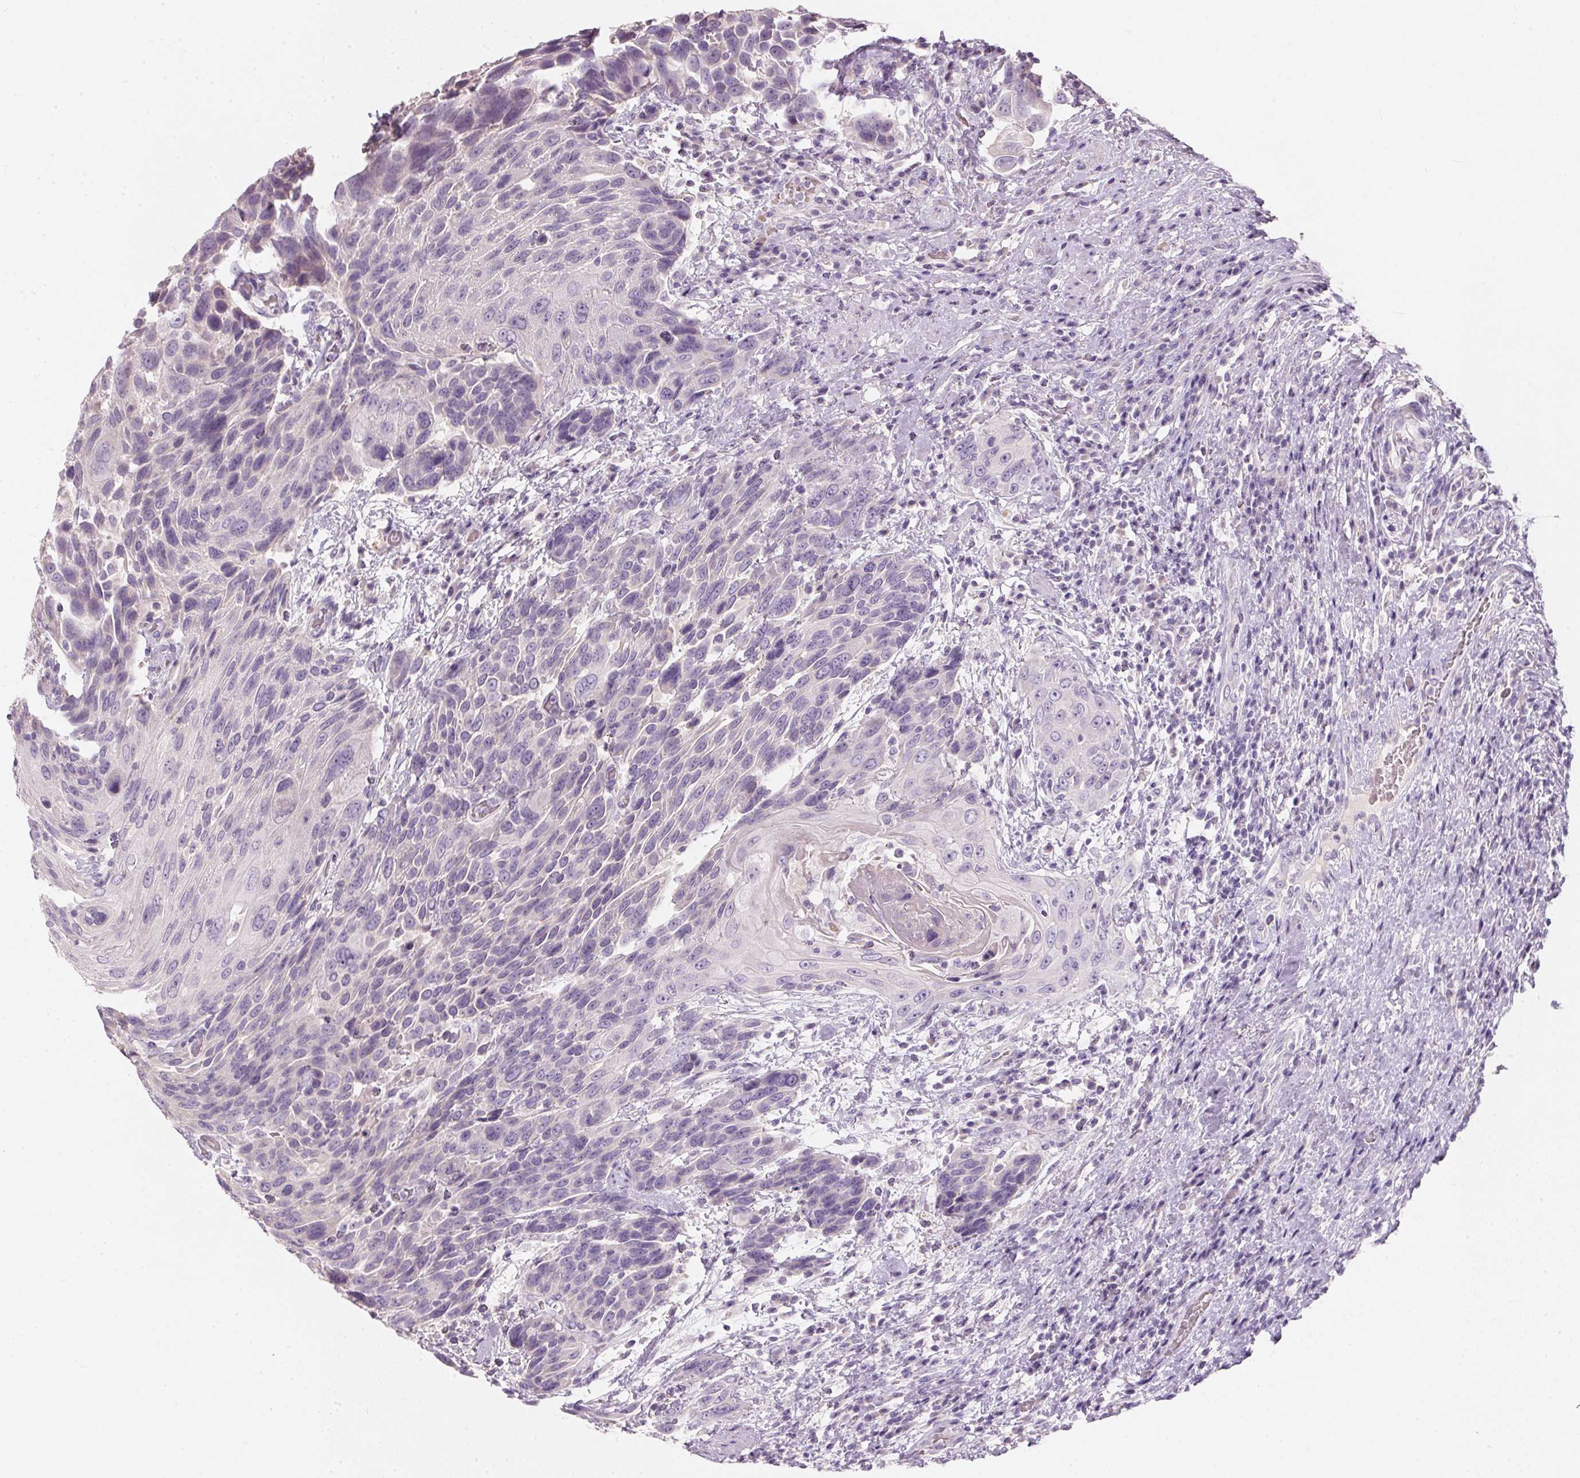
{"staining": {"intensity": "negative", "quantity": "none", "location": "none"}, "tissue": "urothelial cancer", "cell_type": "Tumor cells", "image_type": "cancer", "snomed": [{"axis": "morphology", "description": "Urothelial carcinoma, High grade"}, {"axis": "topography", "description": "Urinary bladder"}], "caption": "This is an immunohistochemistry histopathology image of human urothelial cancer. There is no positivity in tumor cells.", "gene": "HSD17B1", "patient": {"sex": "female", "age": 70}}